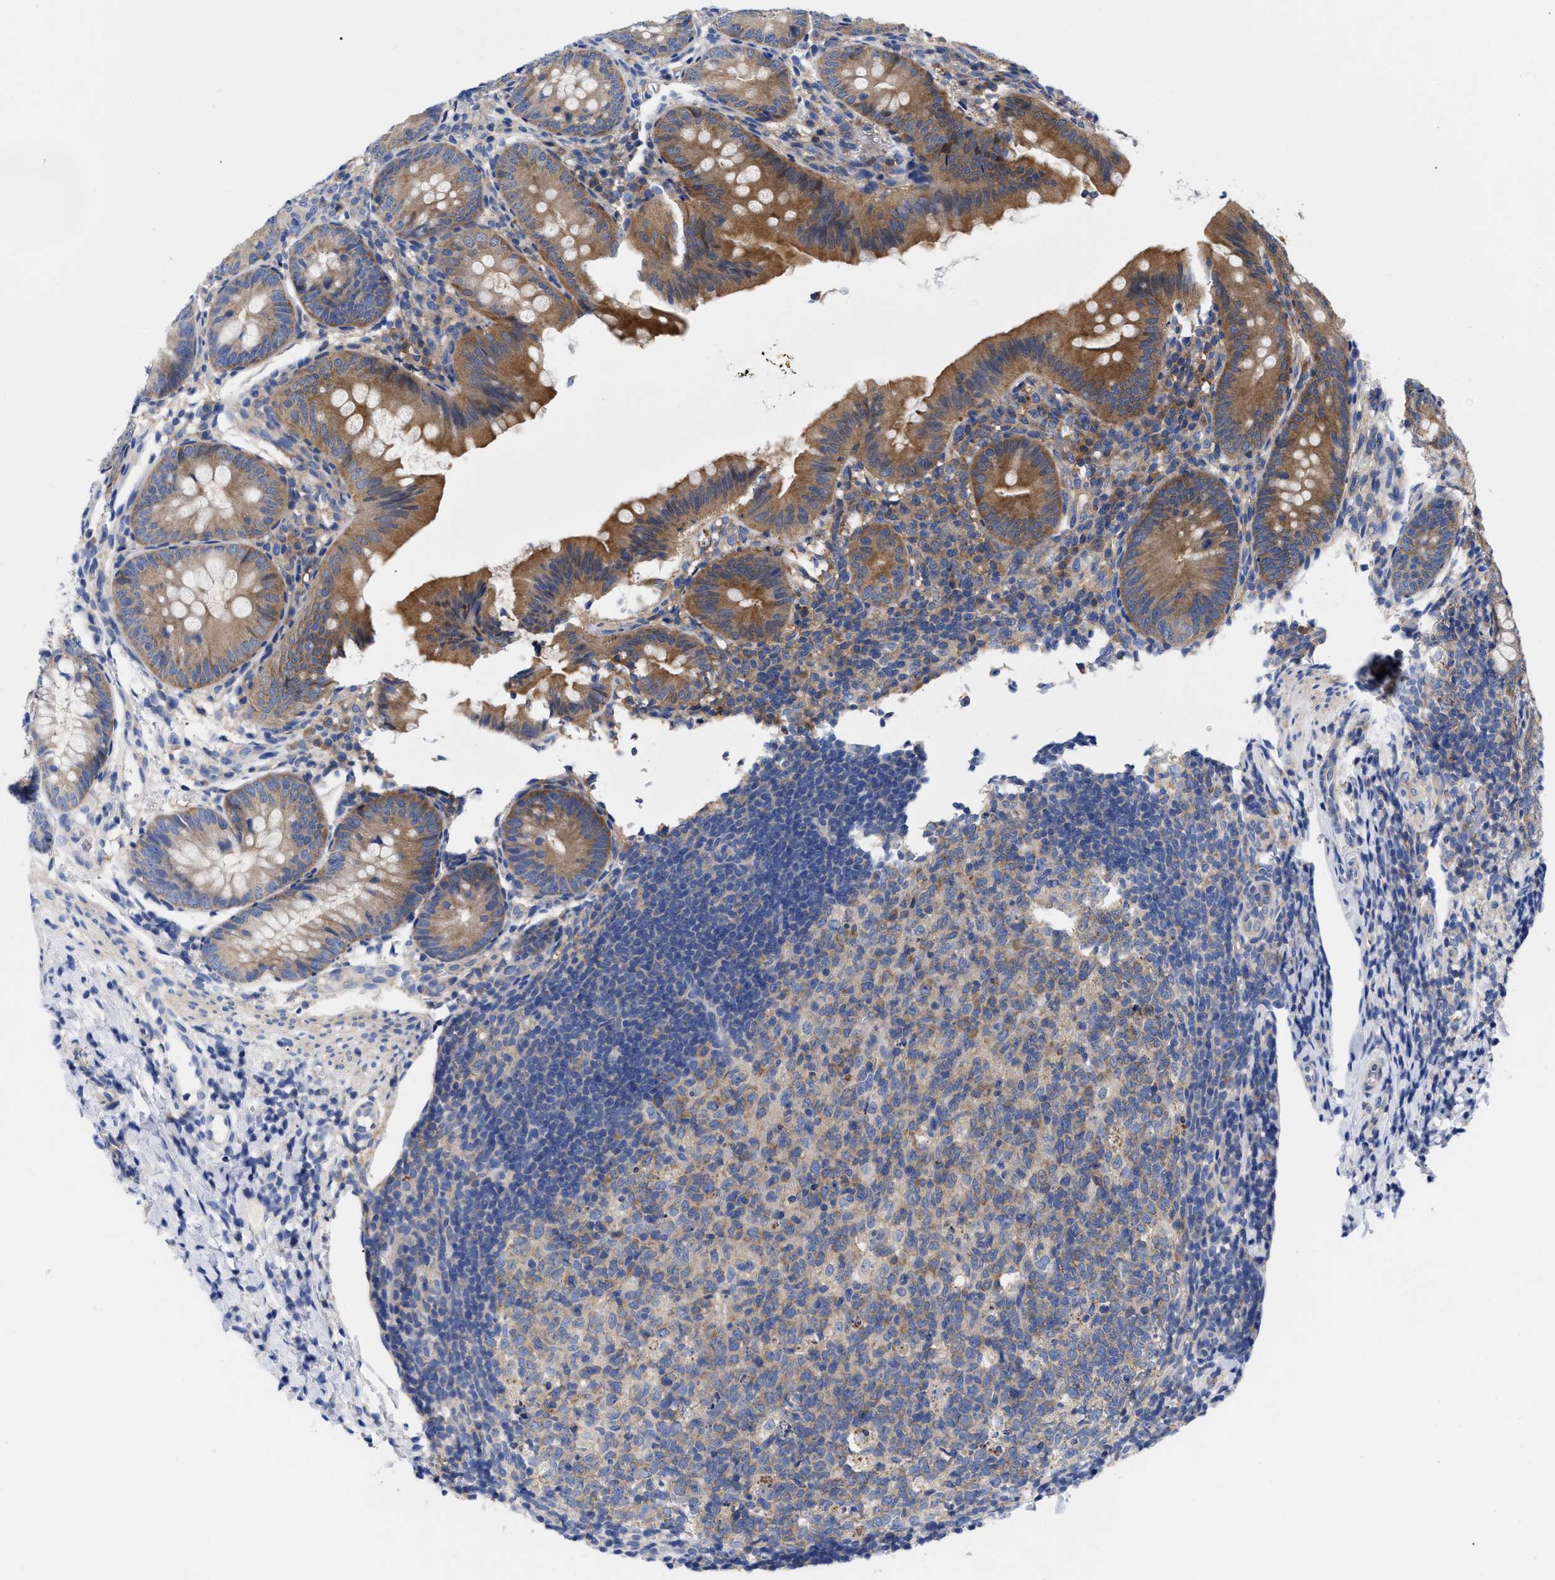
{"staining": {"intensity": "moderate", "quantity": ">75%", "location": "cytoplasmic/membranous"}, "tissue": "appendix", "cell_type": "Glandular cells", "image_type": "normal", "snomed": [{"axis": "morphology", "description": "Normal tissue, NOS"}, {"axis": "topography", "description": "Appendix"}], "caption": "Immunohistochemistry micrograph of unremarkable appendix: human appendix stained using immunohistochemistry (IHC) shows medium levels of moderate protein expression localized specifically in the cytoplasmic/membranous of glandular cells, appearing as a cytoplasmic/membranous brown color.", "gene": "RBKS", "patient": {"sex": "male", "age": 1}}